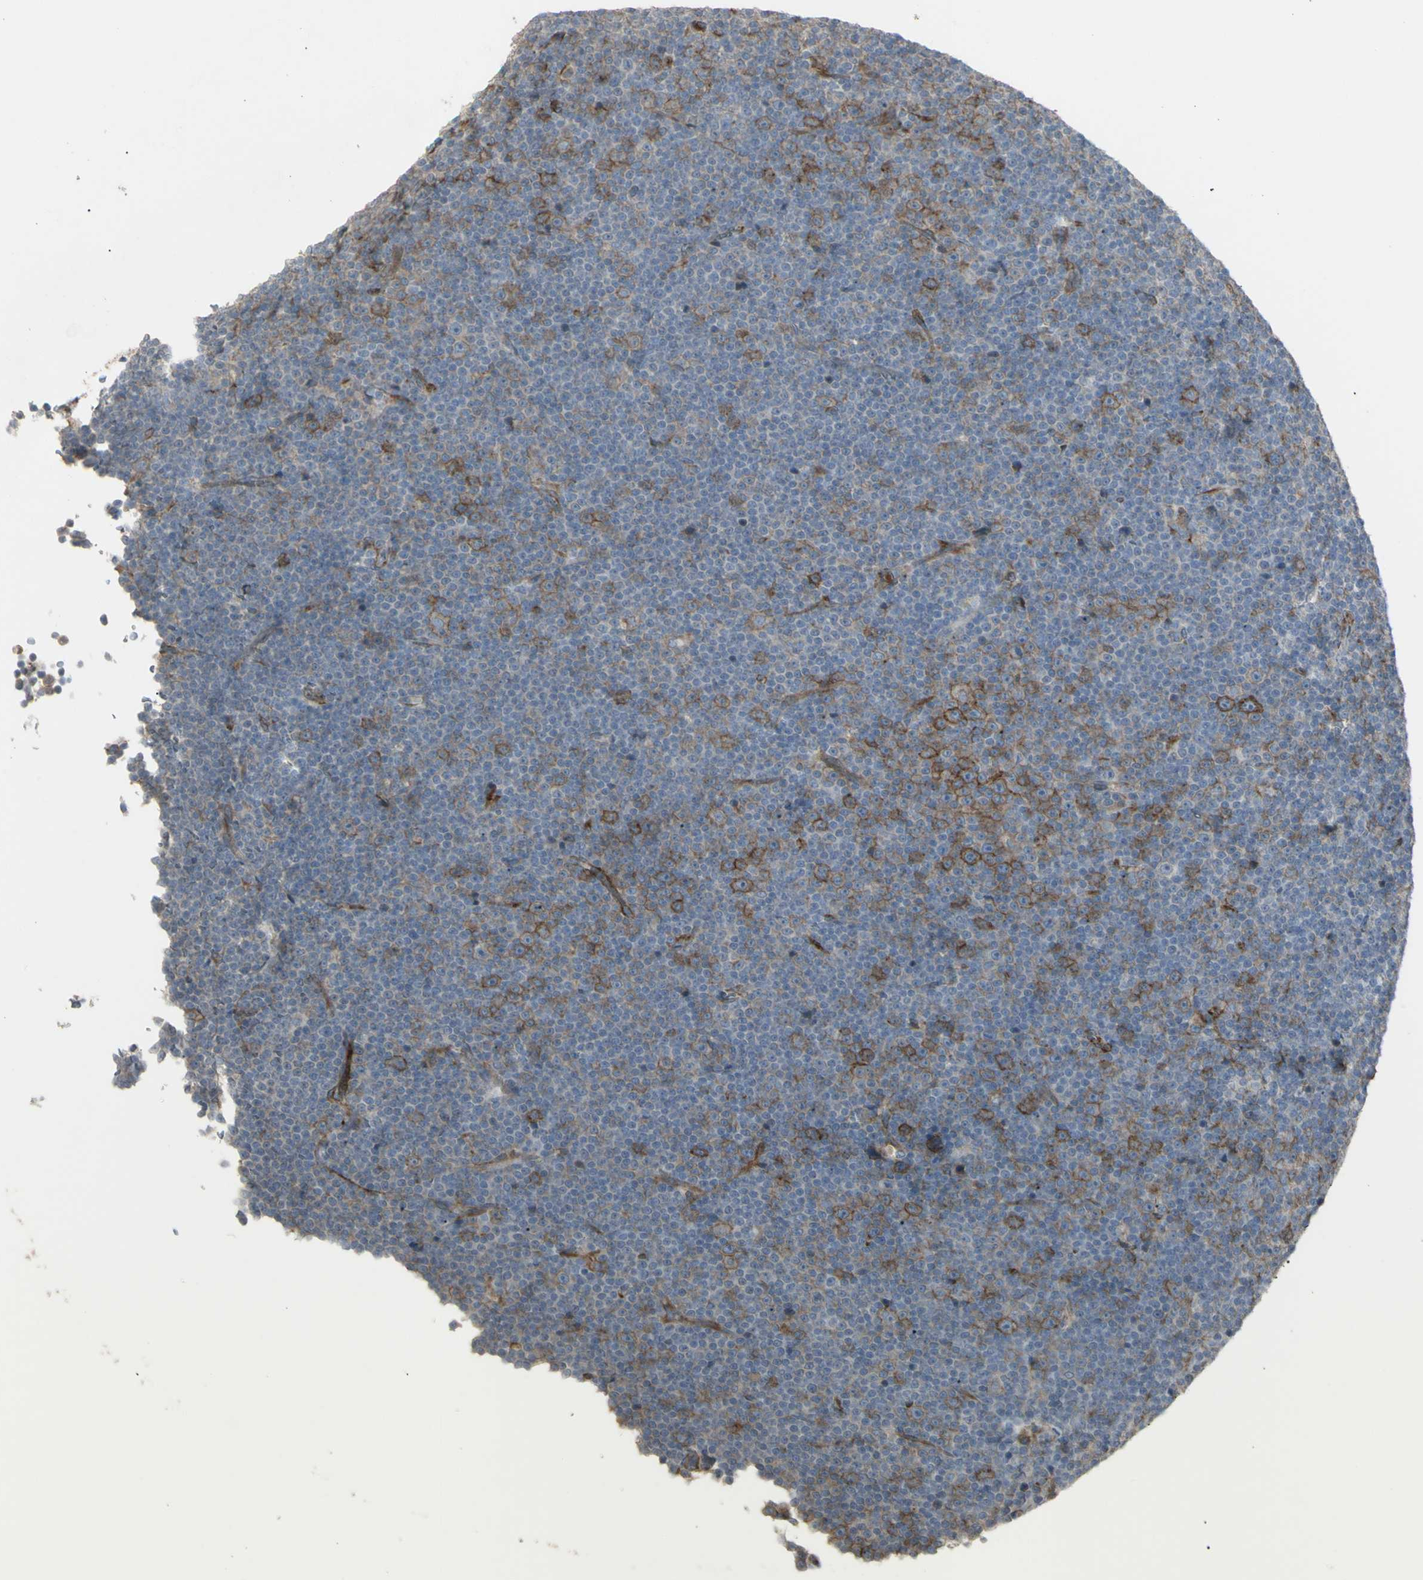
{"staining": {"intensity": "moderate", "quantity": "<25%", "location": "cytoplasmic/membranous"}, "tissue": "lymphoma", "cell_type": "Tumor cells", "image_type": "cancer", "snomed": [{"axis": "morphology", "description": "Malignant lymphoma, non-Hodgkin's type, Low grade"}, {"axis": "topography", "description": "Lymph node"}], "caption": "Moderate cytoplasmic/membranous expression is appreciated in about <25% of tumor cells in low-grade malignant lymphoma, non-Hodgkin's type. Using DAB (3,3'-diaminobenzidine) (brown) and hematoxylin (blue) stains, captured at high magnification using brightfield microscopy.", "gene": "CD276", "patient": {"sex": "female", "age": 67}}